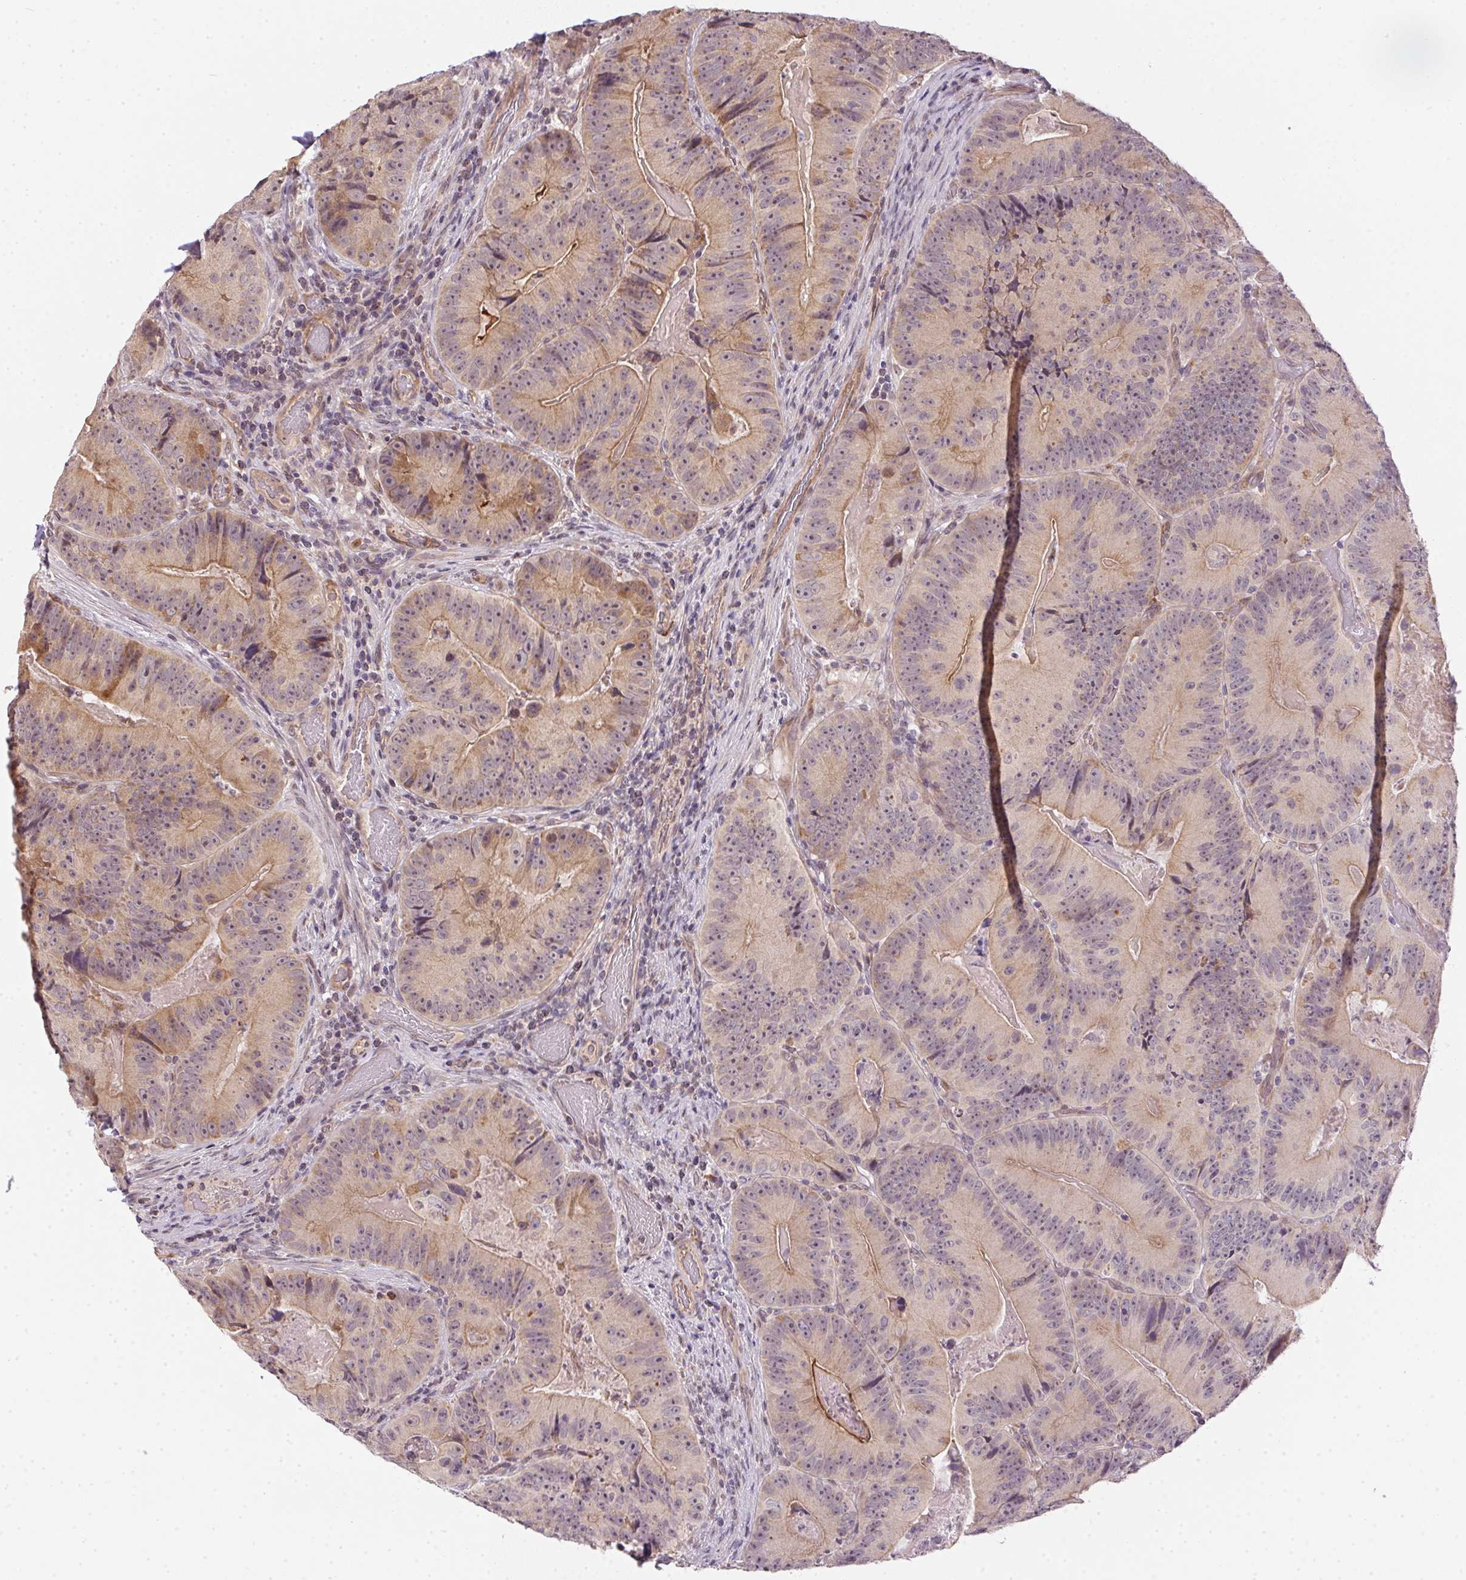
{"staining": {"intensity": "weak", "quantity": "<25%", "location": "cytoplasmic/membranous"}, "tissue": "colorectal cancer", "cell_type": "Tumor cells", "image_type": "cancer", "snomed": [{"axis": "morphology", "description": "Adenocarcinoma, NOS"}, {"axis": "topography", "description": "Colon"}], "caption": "Protein analysis of adenocarcinoma (colorectal) reveals no significant staining in tumor cells.", "gene": "CFAP92", "patient": {"sex": "female", "age": 86}}